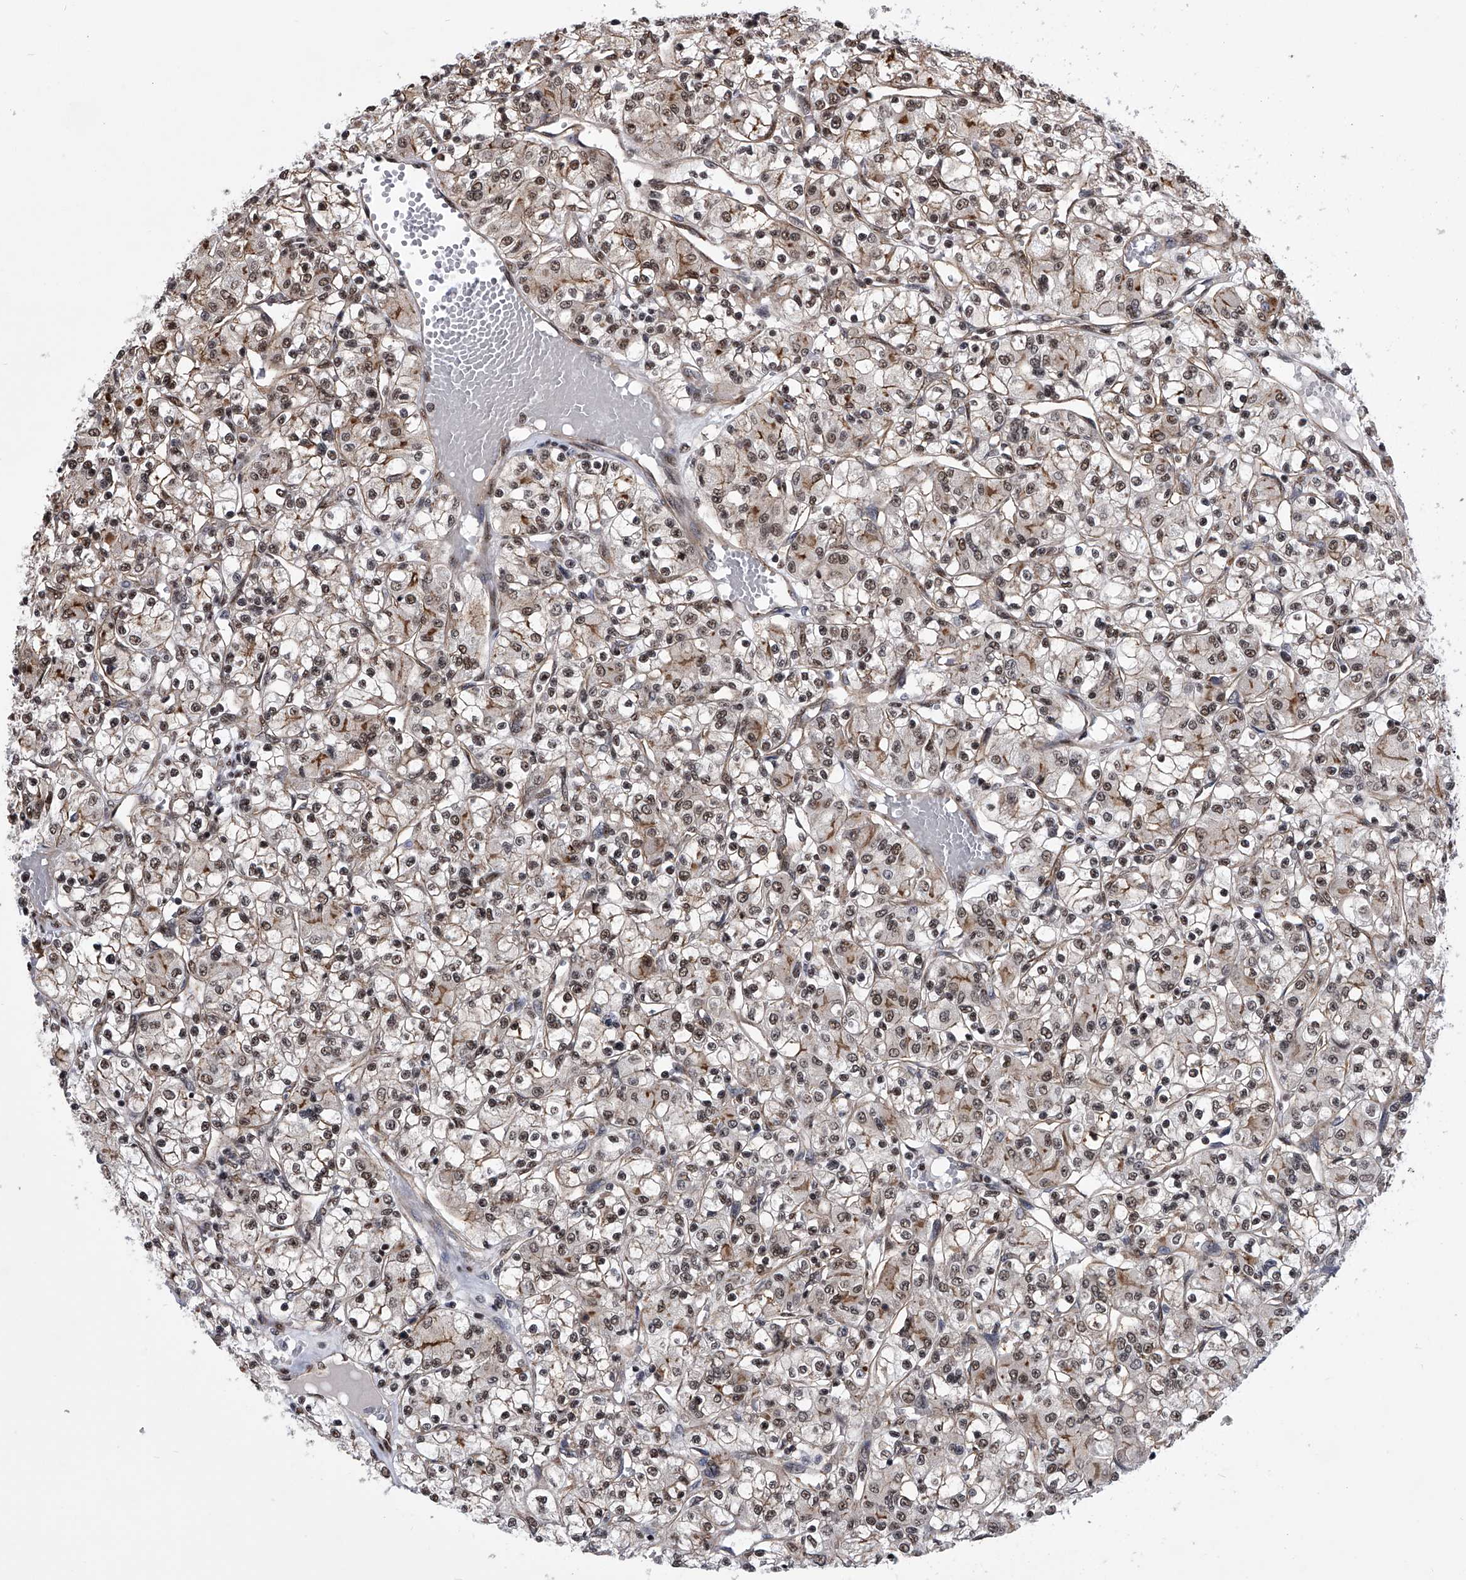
{"staining": {"intensity": "weak", "quantity": ">75%", "location": "cytoplasmic/membranous,nuclear"}, "tissue": "renal cancer", "cell_type": "Tumor cells", "image_type": "cancer", "snomed": [{"axis": "morphology", "description": "Adenocarcinoma, NOS"}, {"axis": "topography", "description": "Kidney"}], "caption": "This image shows adenocarcinoma (renal) stained with immunohistochemistry (IHC) to label a protein in brown. The cytoplasmic/membranous and nuclear of tumor cells show weak positivity for the protein. Nuclei are counter-stained blue.", "gene": "ZNF76", "patient": {"sex": "female", "age": 59}}